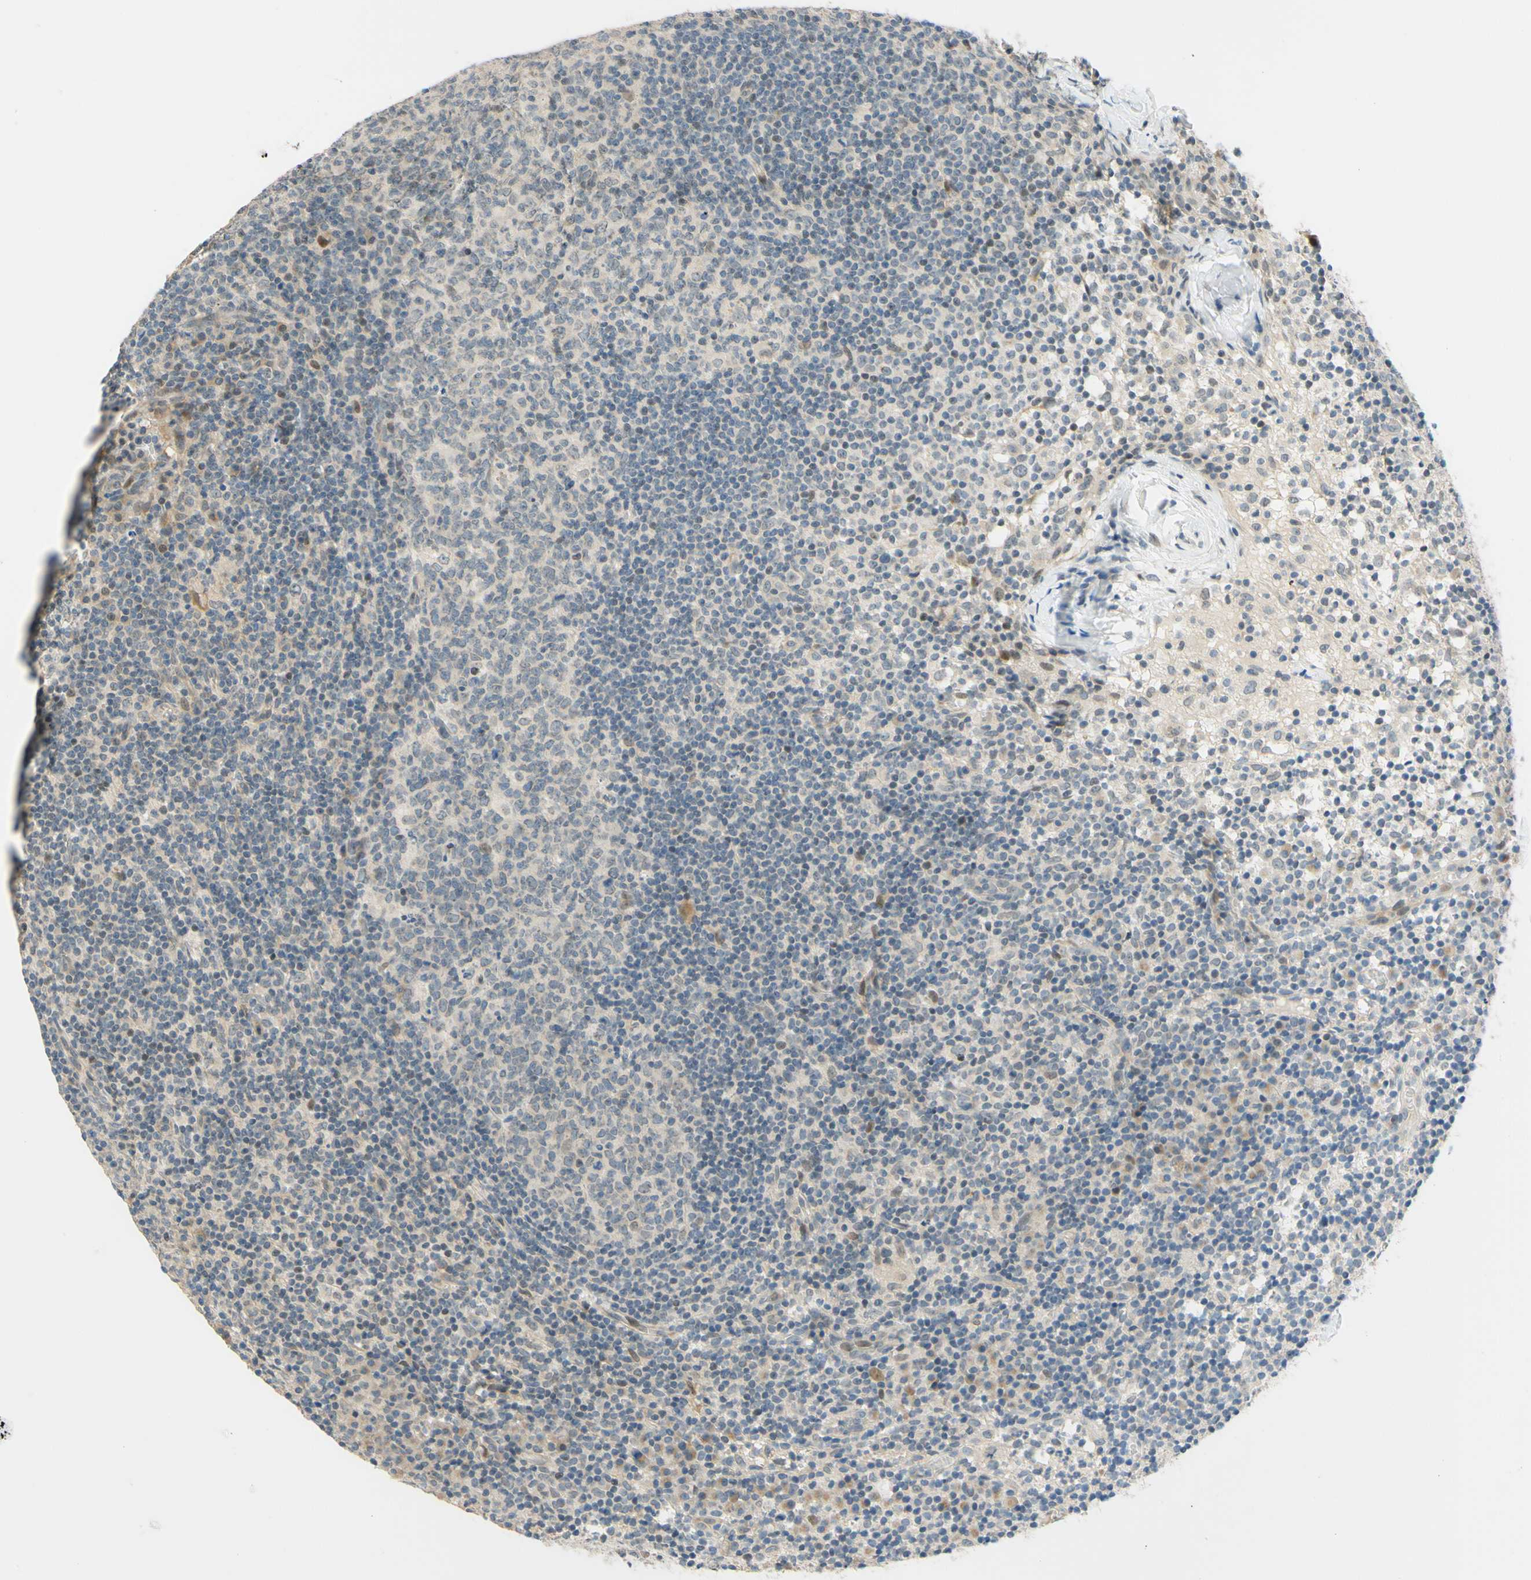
{"staining": {"intensity": "negative", "quantity": "none", "location": "none"}, "tissue": "lymph node", "cell_type": "Germinal center cells", "image_type": "normal", "snomed": [{"axis": "morphology", "description": "Normal tissue, NOS"}, {"axis": "morphology", "description": "Inflammation, NOS"}, {"axis": "topography", "description": "Lymph node"}], "caption": "Micrograph shows no significant protein expression in germinal center cells of benign lymph node.", "gene": "C2CD2L", "patient": {"sex": "male", "age": 55}}